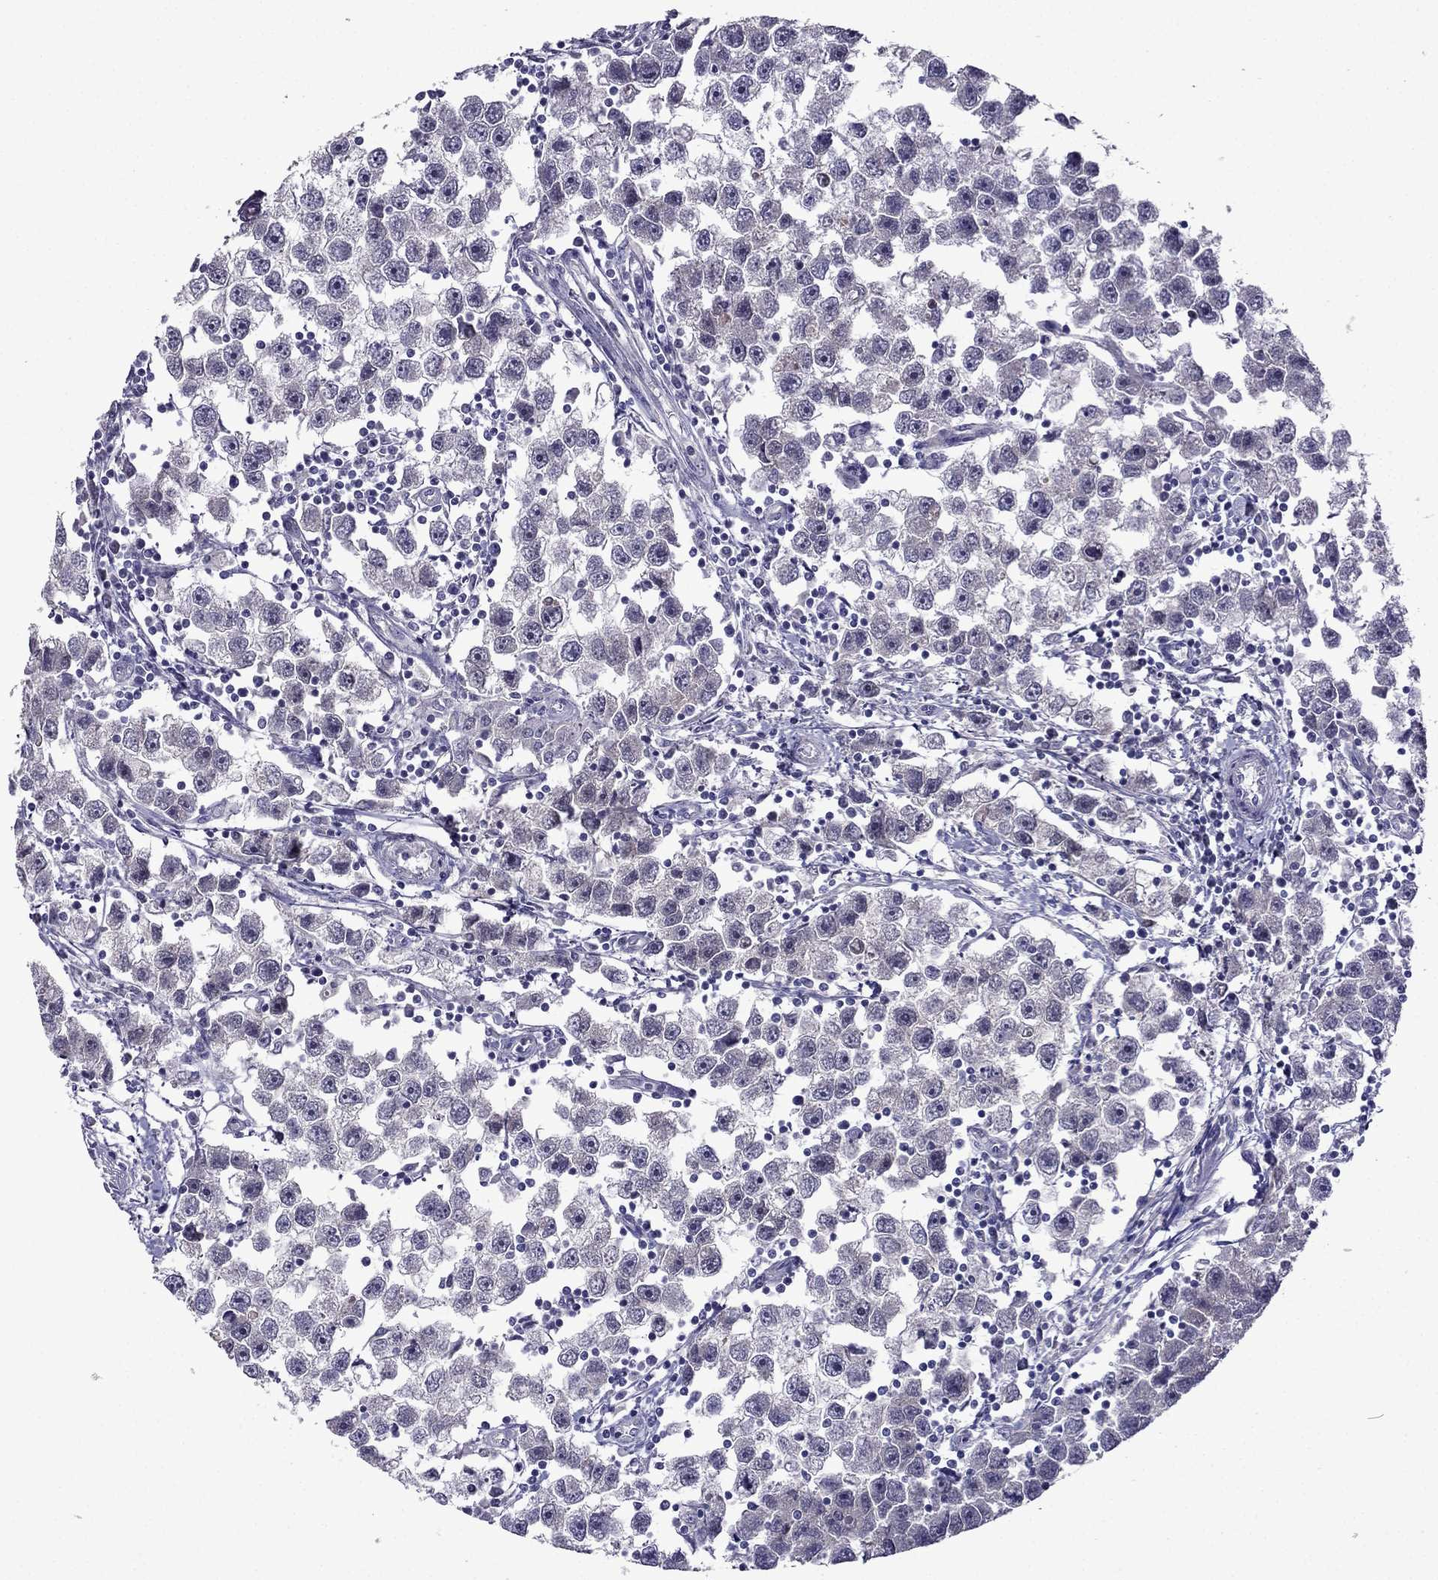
{"staining": {"intensity": "negative", "quantity": "none", "location": "none"}, "tissue": "testis cancer", "cell_type": "Tumor cells", "image_type": "cancer", "snomed": [{"axis": "morphology", "description": "Seminoma, NOS"}, {"axis": "topography", "description": "Testis"}], "caption": "This is an IHC image of human testis seminoma. There is no expression in tumor cells.", "gene": "CDK5", "patient": {"sex": "male", "age": 30}}